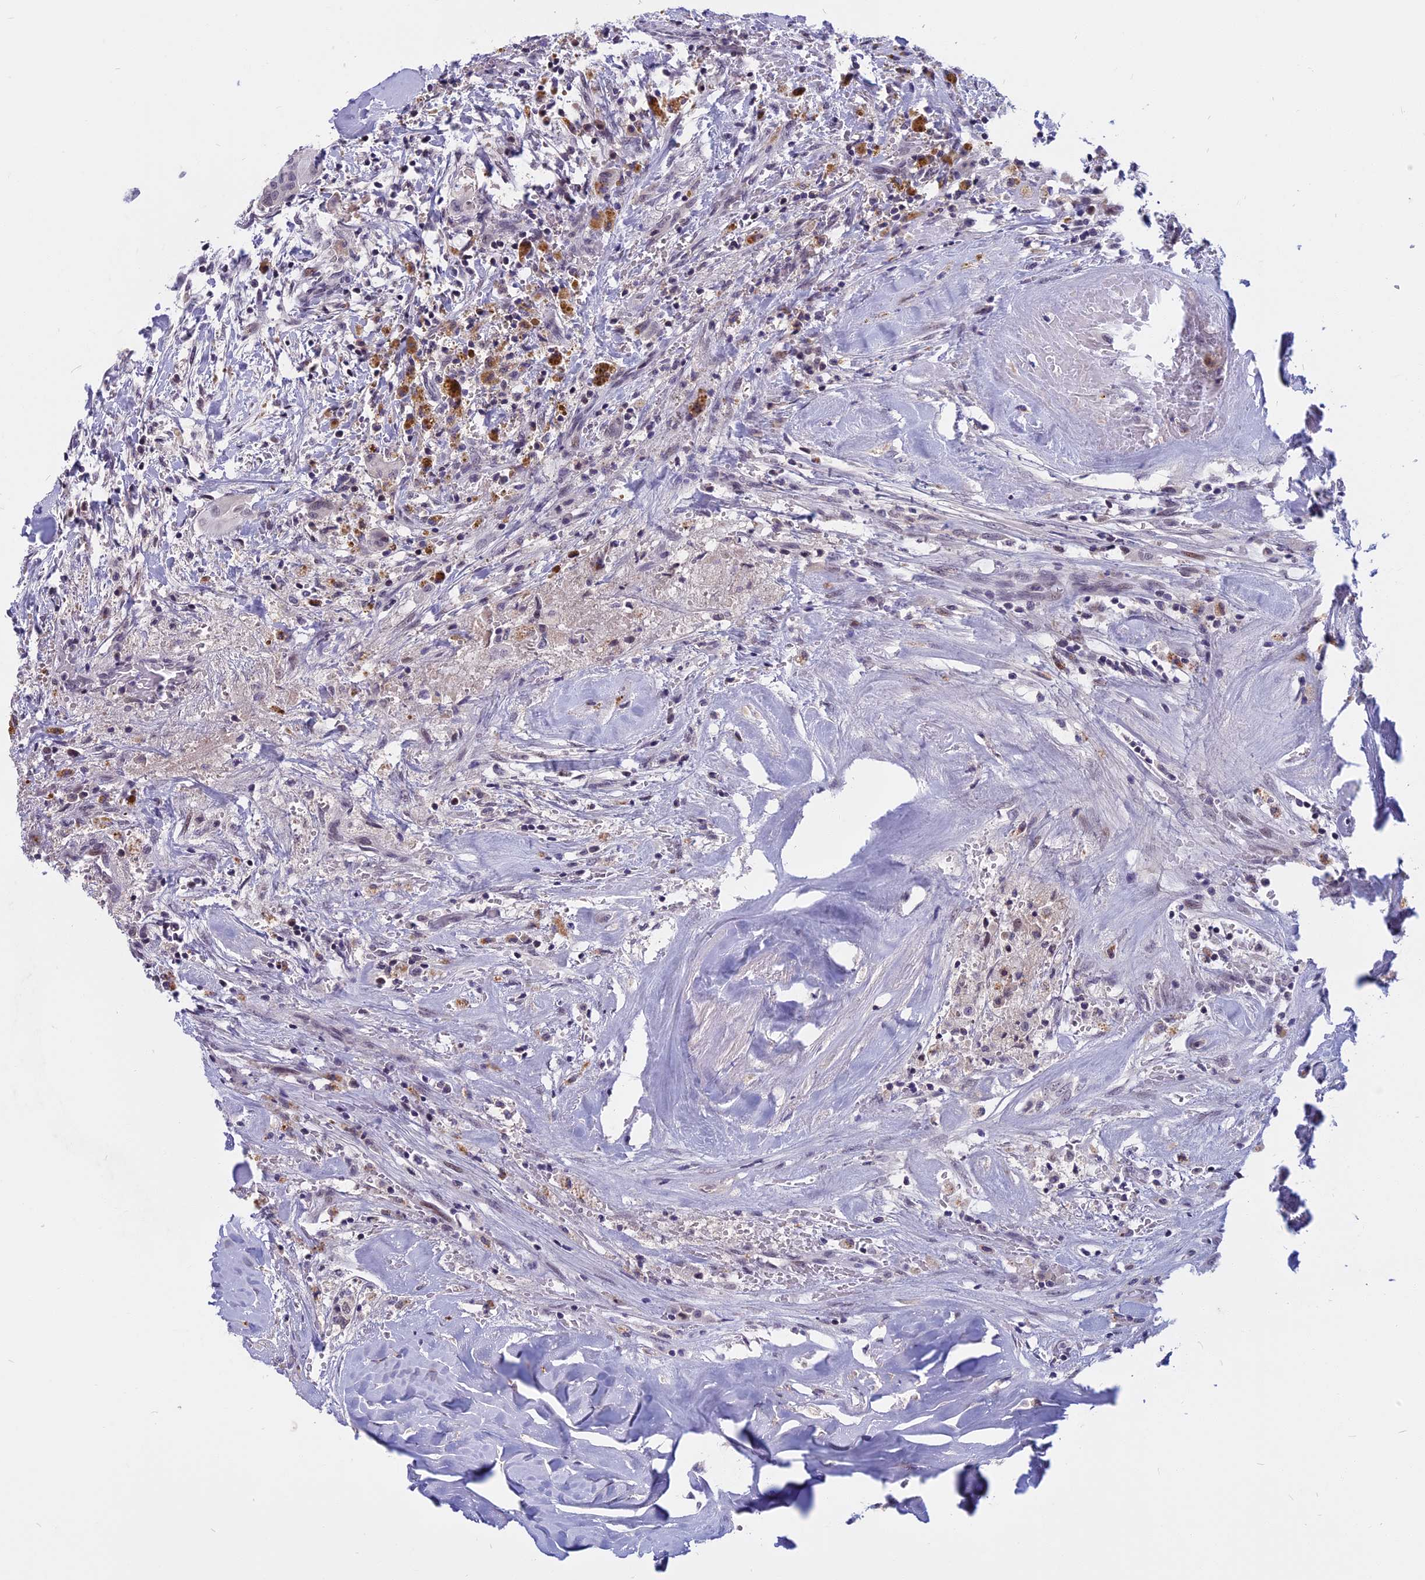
{"staining": {"intensity": "negative", "quantity": "none", "location": "none"}, "tissue": "thyroid cancer", "cell_type": "Tumor cells", "image_type": "cancer", "snomed": [{"axis": "morphology", "description": "Papillary adenocarcinoma, NOS"}, {"axis": "topography", "description": "Thyroid gland"}], "caption": "There is no significant expression in tumor cells of thyroid cancer.", "gene": "CDC7", "patient": {"sex": "female", "age": 59}}